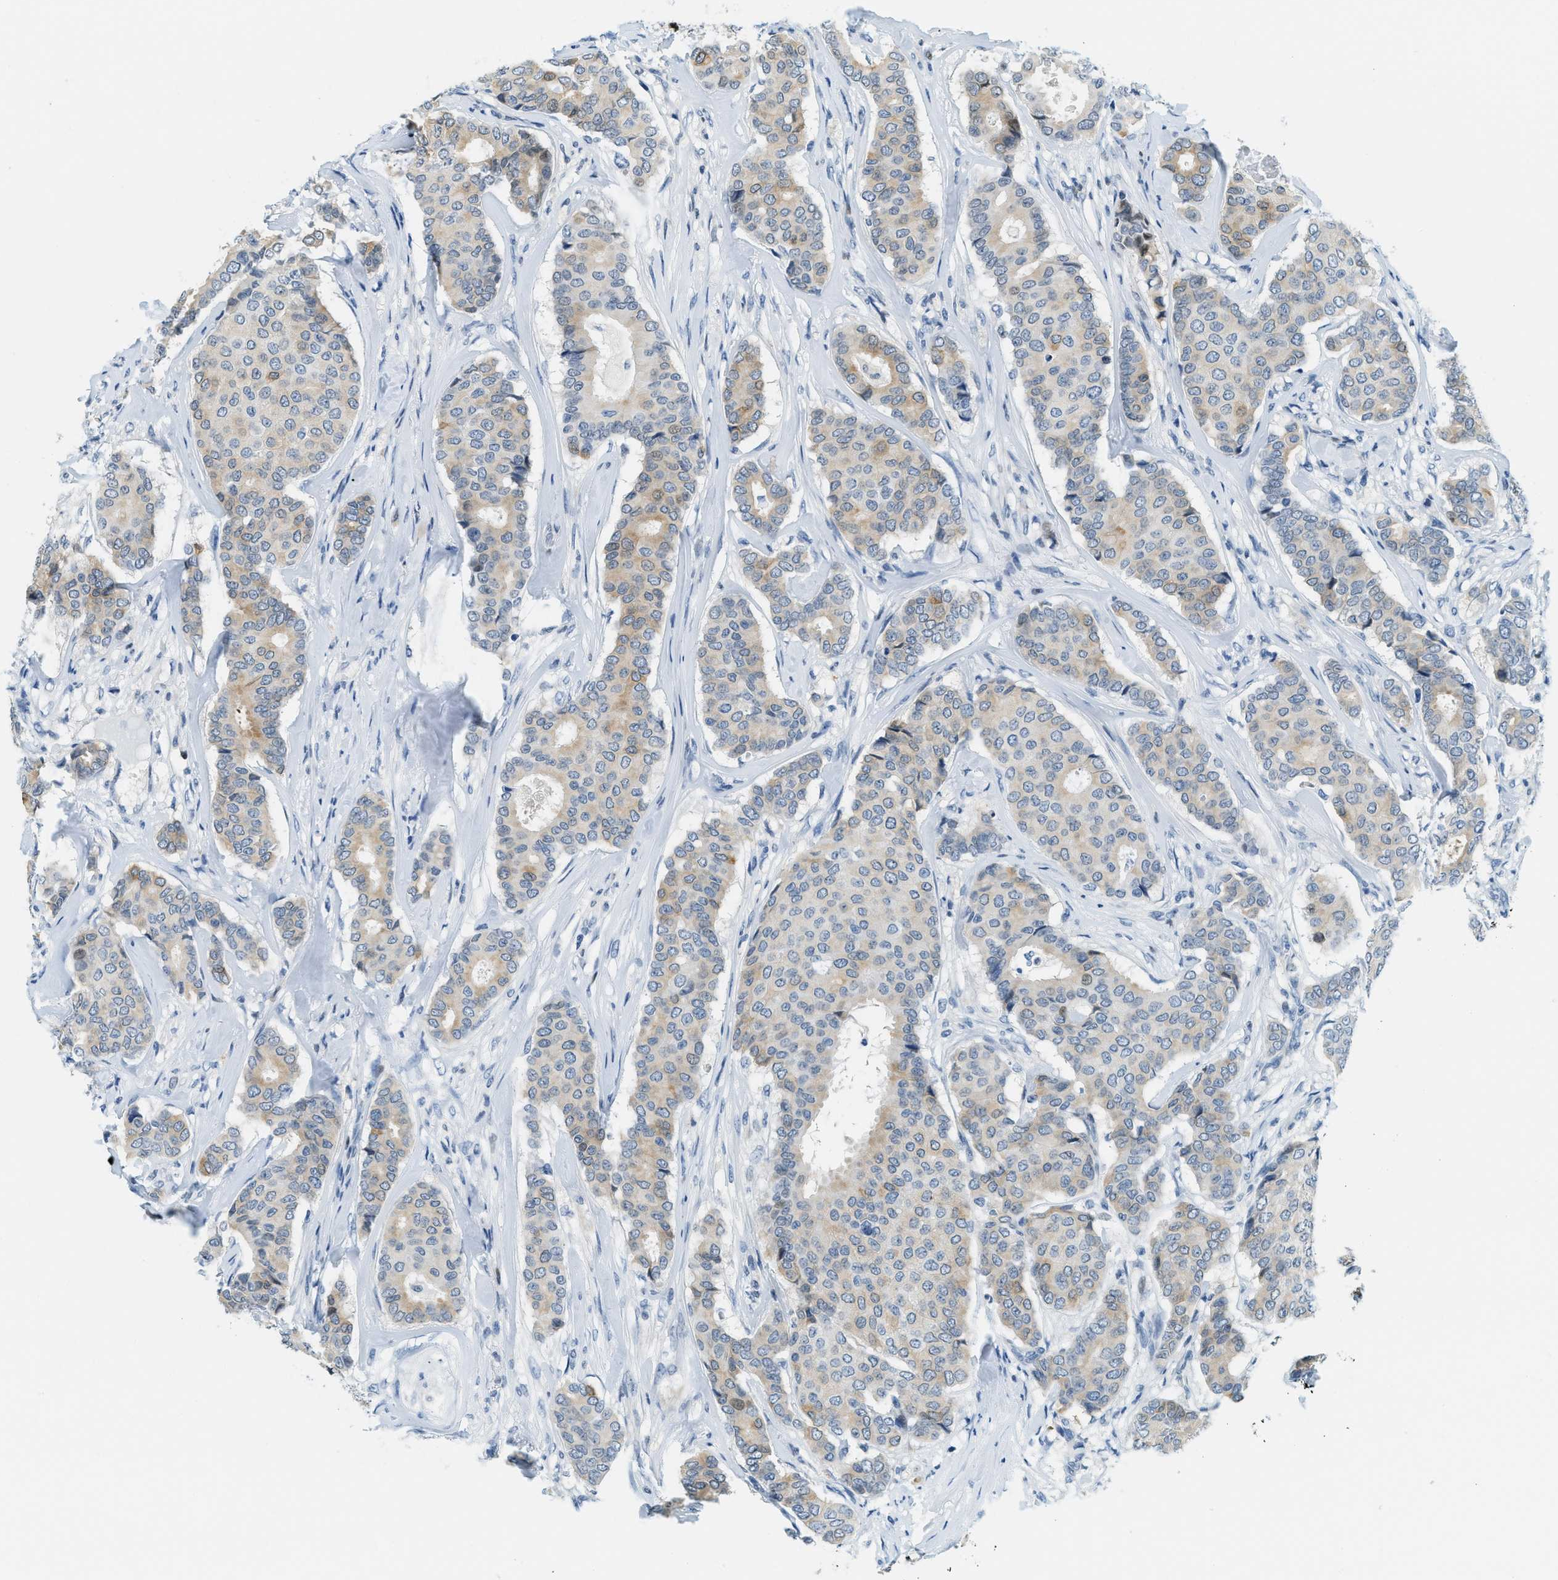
{"staining": {"intensity": "moderate", "quantity": "25%-75%", "location": "cytoplasmic/membranous"}, "tissue": "breast cancer", "cell_type": "Tumor cells", "image_type": "cancer", "snomed": [{"axis": "morphology", "description": "Duct carcinoma"}, {"axis": "topography", "description": "Breast"}], "caption": "Human breast cancer stained with a brown dye displays moderate cytoplasmic/membranous positive expression in approximately 25%-75% of tumor cells.", "gene": "CYP4X1", "patient": {"sex": "female", "age": 75}}